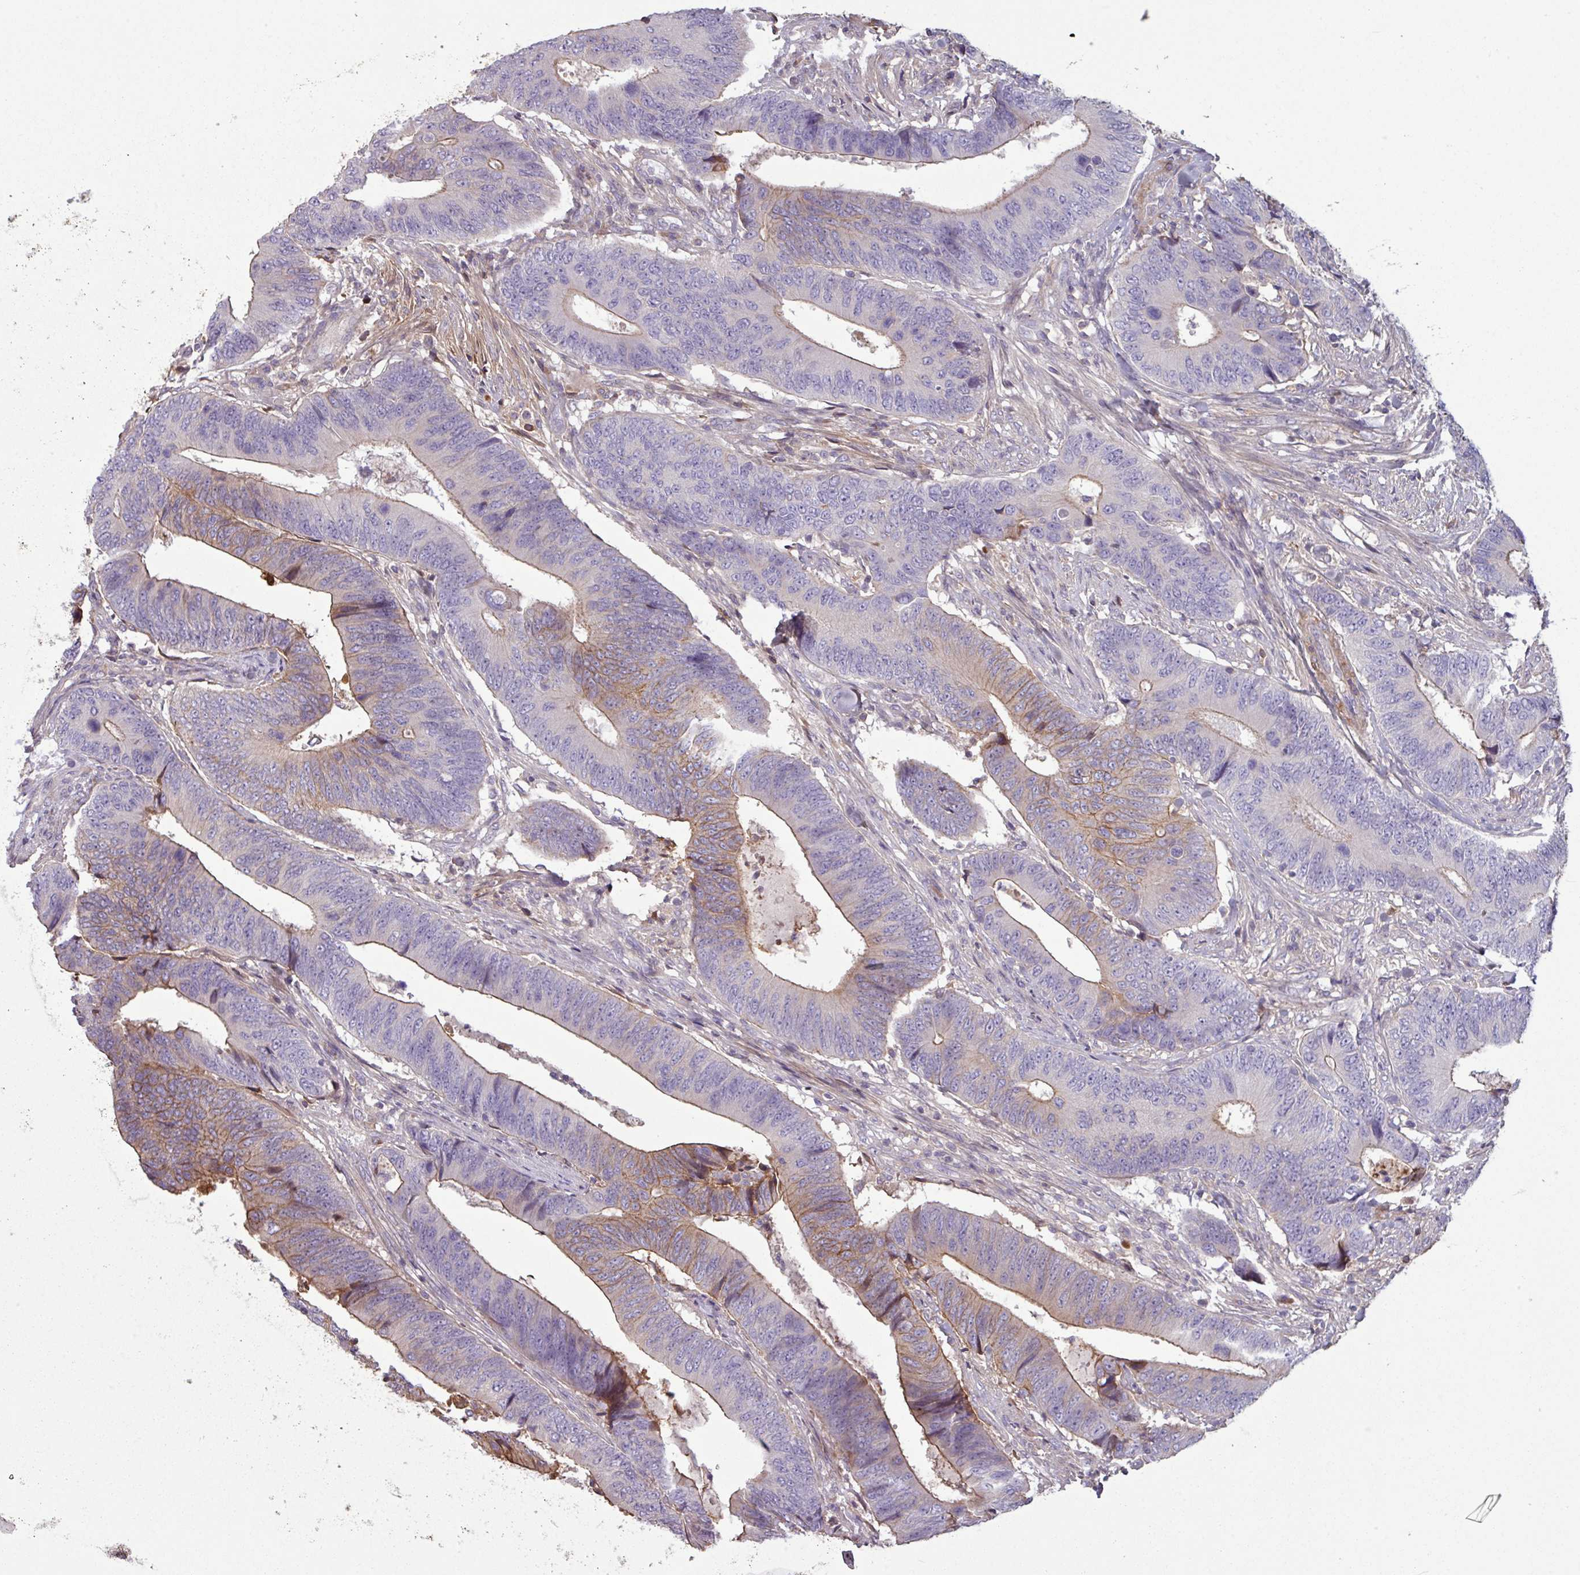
{"staining": {"intensity": "moderate", "quantity": "<25%", "location": "cytoplasmic/membranous"}, "tissue": "colorectal cancer", "cell_type": "Tumor cells", "image_type": "cancer", "snomed": [{"axis": "morphology", "description": "Adenocarcinoma, NOS"}, {"axis": "topography", "description": "Colon"}], "caption": "Immunohistochemistry of colorectal cancer demonstrates low levels of moderate cytoplasmic/membranous staining in approximately <25% of tumor cells.", "gene": "C4B", "patient": {"sex": "male", "age": 87}}